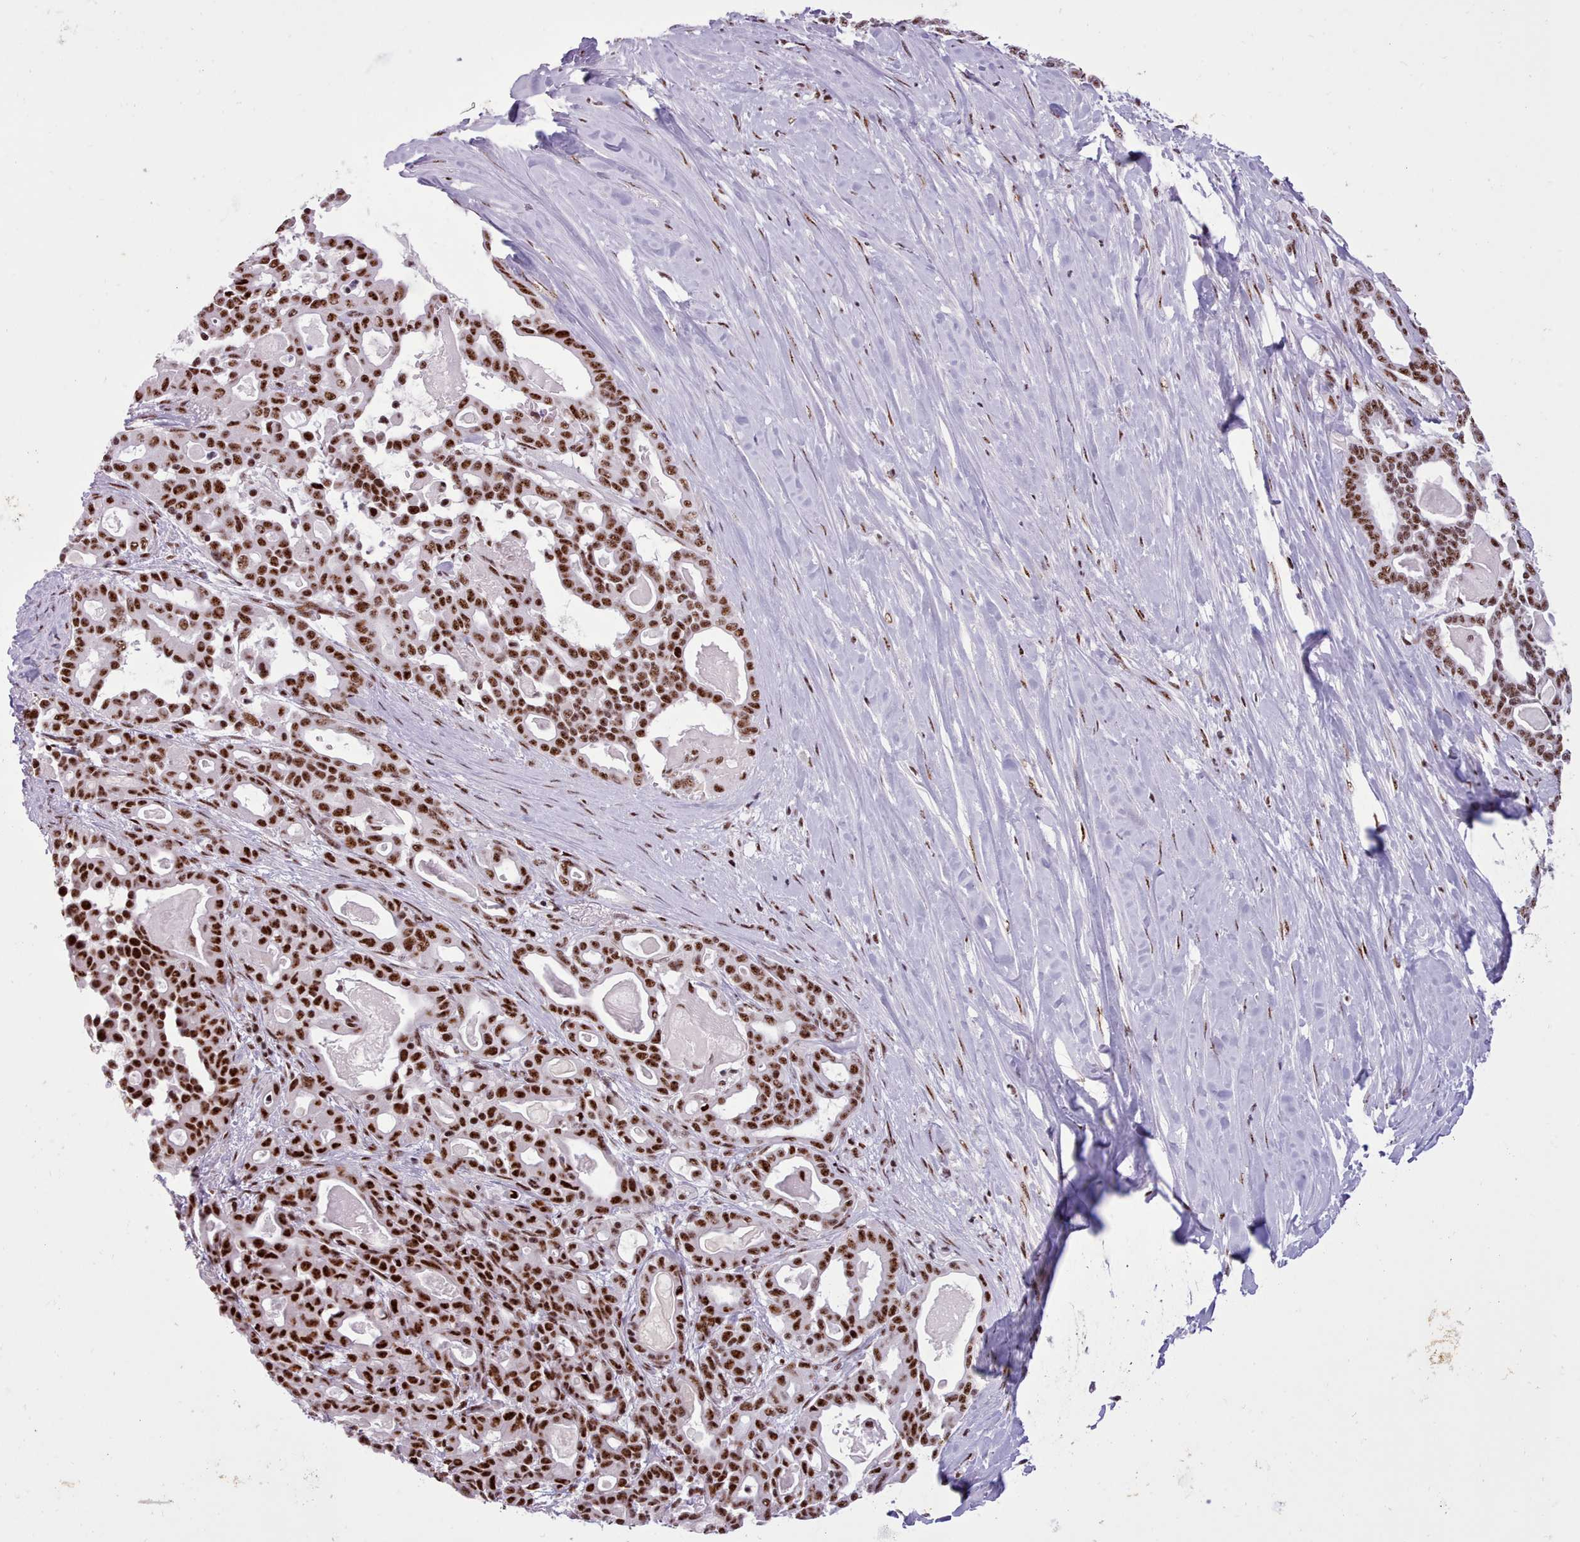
{"staining": {"intensity": "strong", "quantity": ">75%", "location": "nuclear"}, "tissue": "pancreatic cancer", "cell_type": "Tumor cells", "image_type": "cancer", "snomed": [{"axis": "morphology", "description": "Adenocarcinoma, NOS"}, {"axis": "topography", "description": "Pancreas"}], "caption": "Immunohistochemical staining of pancreatic cancer displays high levels of strong nuclear protein expression in about >75% of tumor cells.", "gene": "TMEM35B", "patient": {"sex": "male", "age": 63}}